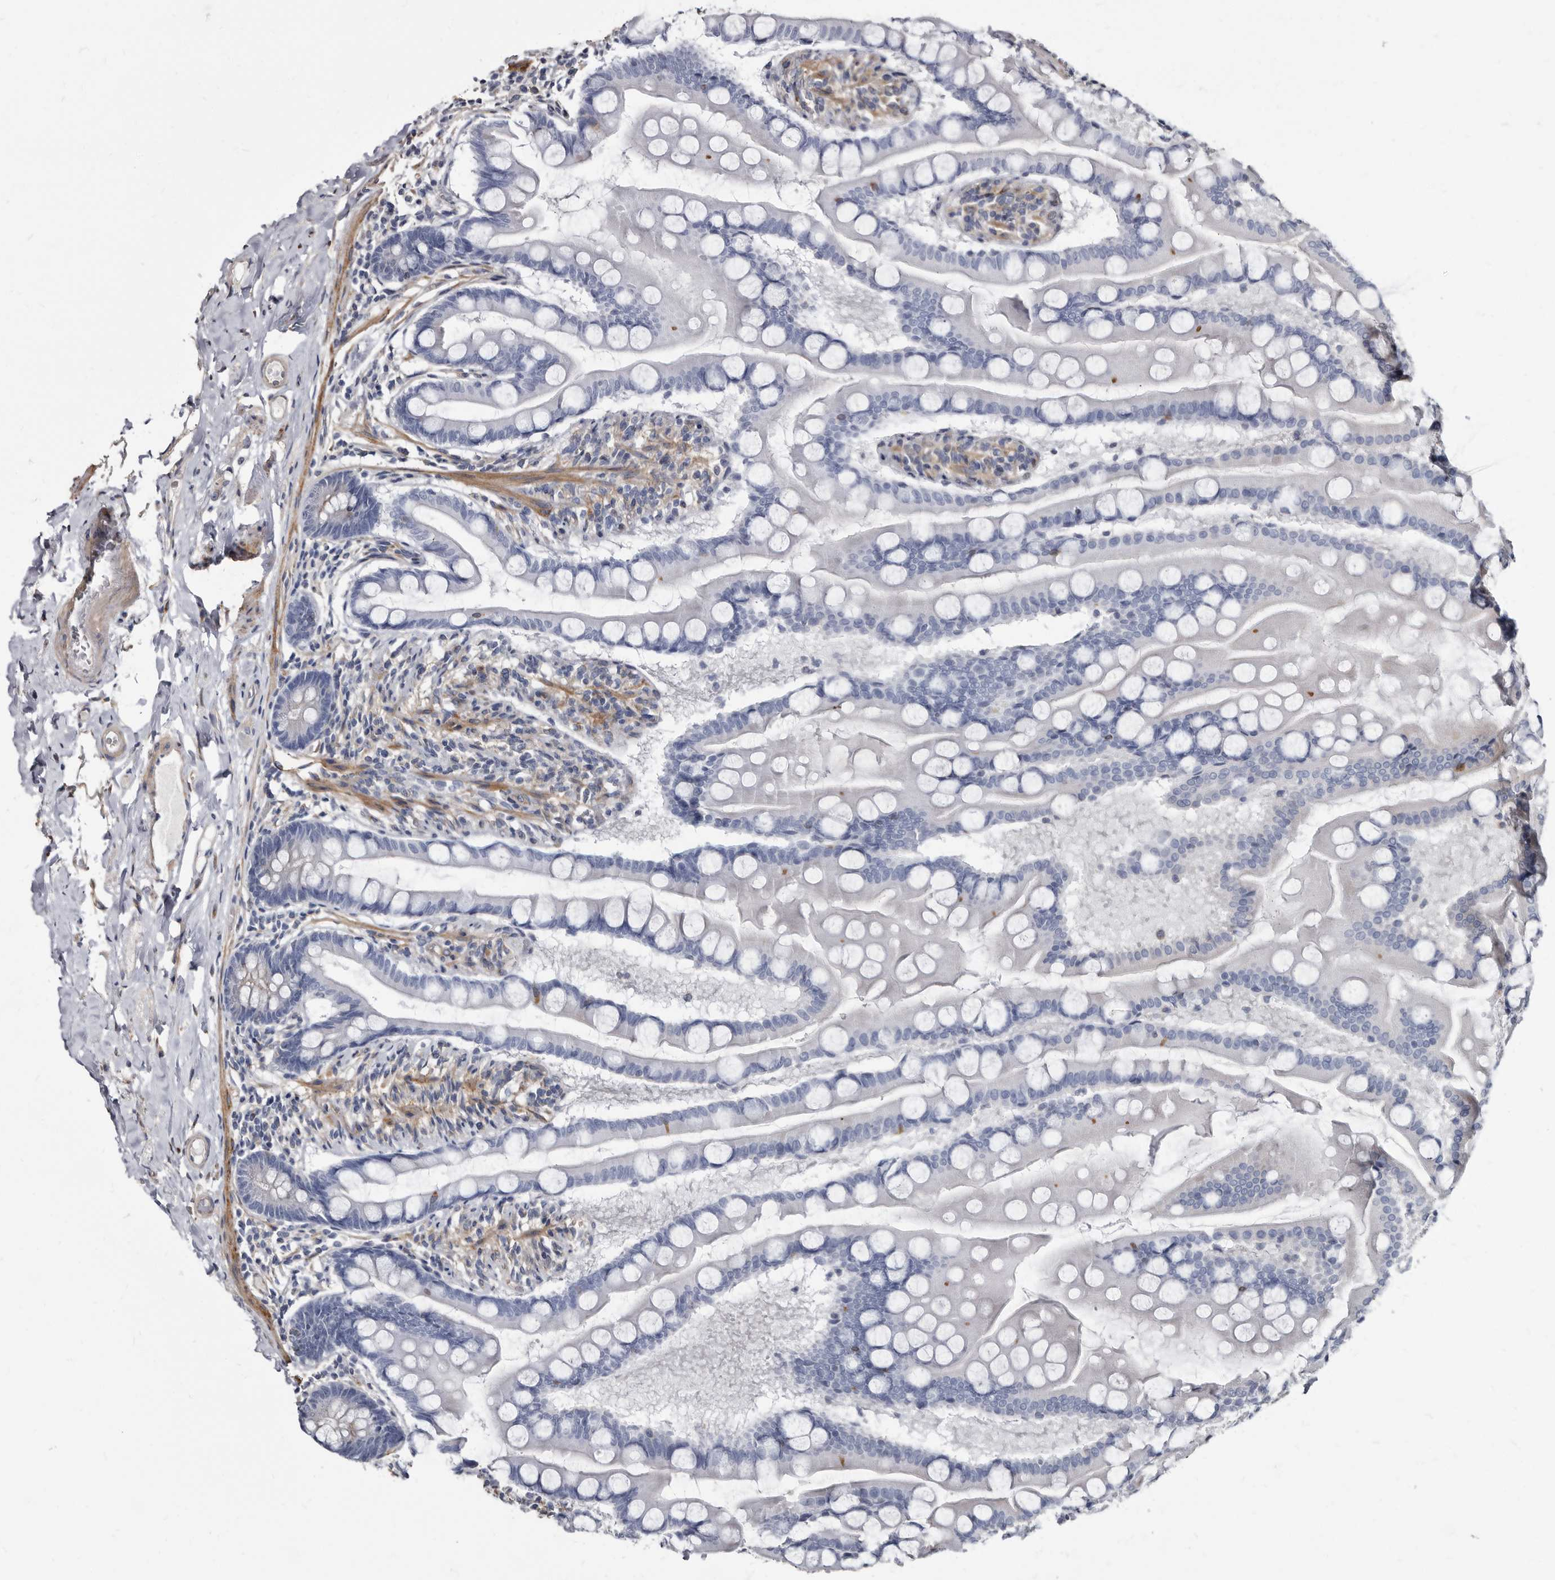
{"staining": {"intensity": "negative", "quantity": "none", "location": "none"}, "tissue": "small intestine", "cell_type": "Glandular cells", "image_type": "normal", "snomed": [{"axis": "morphology", "description": "Normal tissue, NOS"}, {"axis": "topography", "description": "Small intestine"}], "caption": "Immunohistochemical staining of unremarkable small intestine demonstrates no significant expression in glandular cells.", "gene": "KCTD20", "patient": {"sex": "male", "age": 41}}